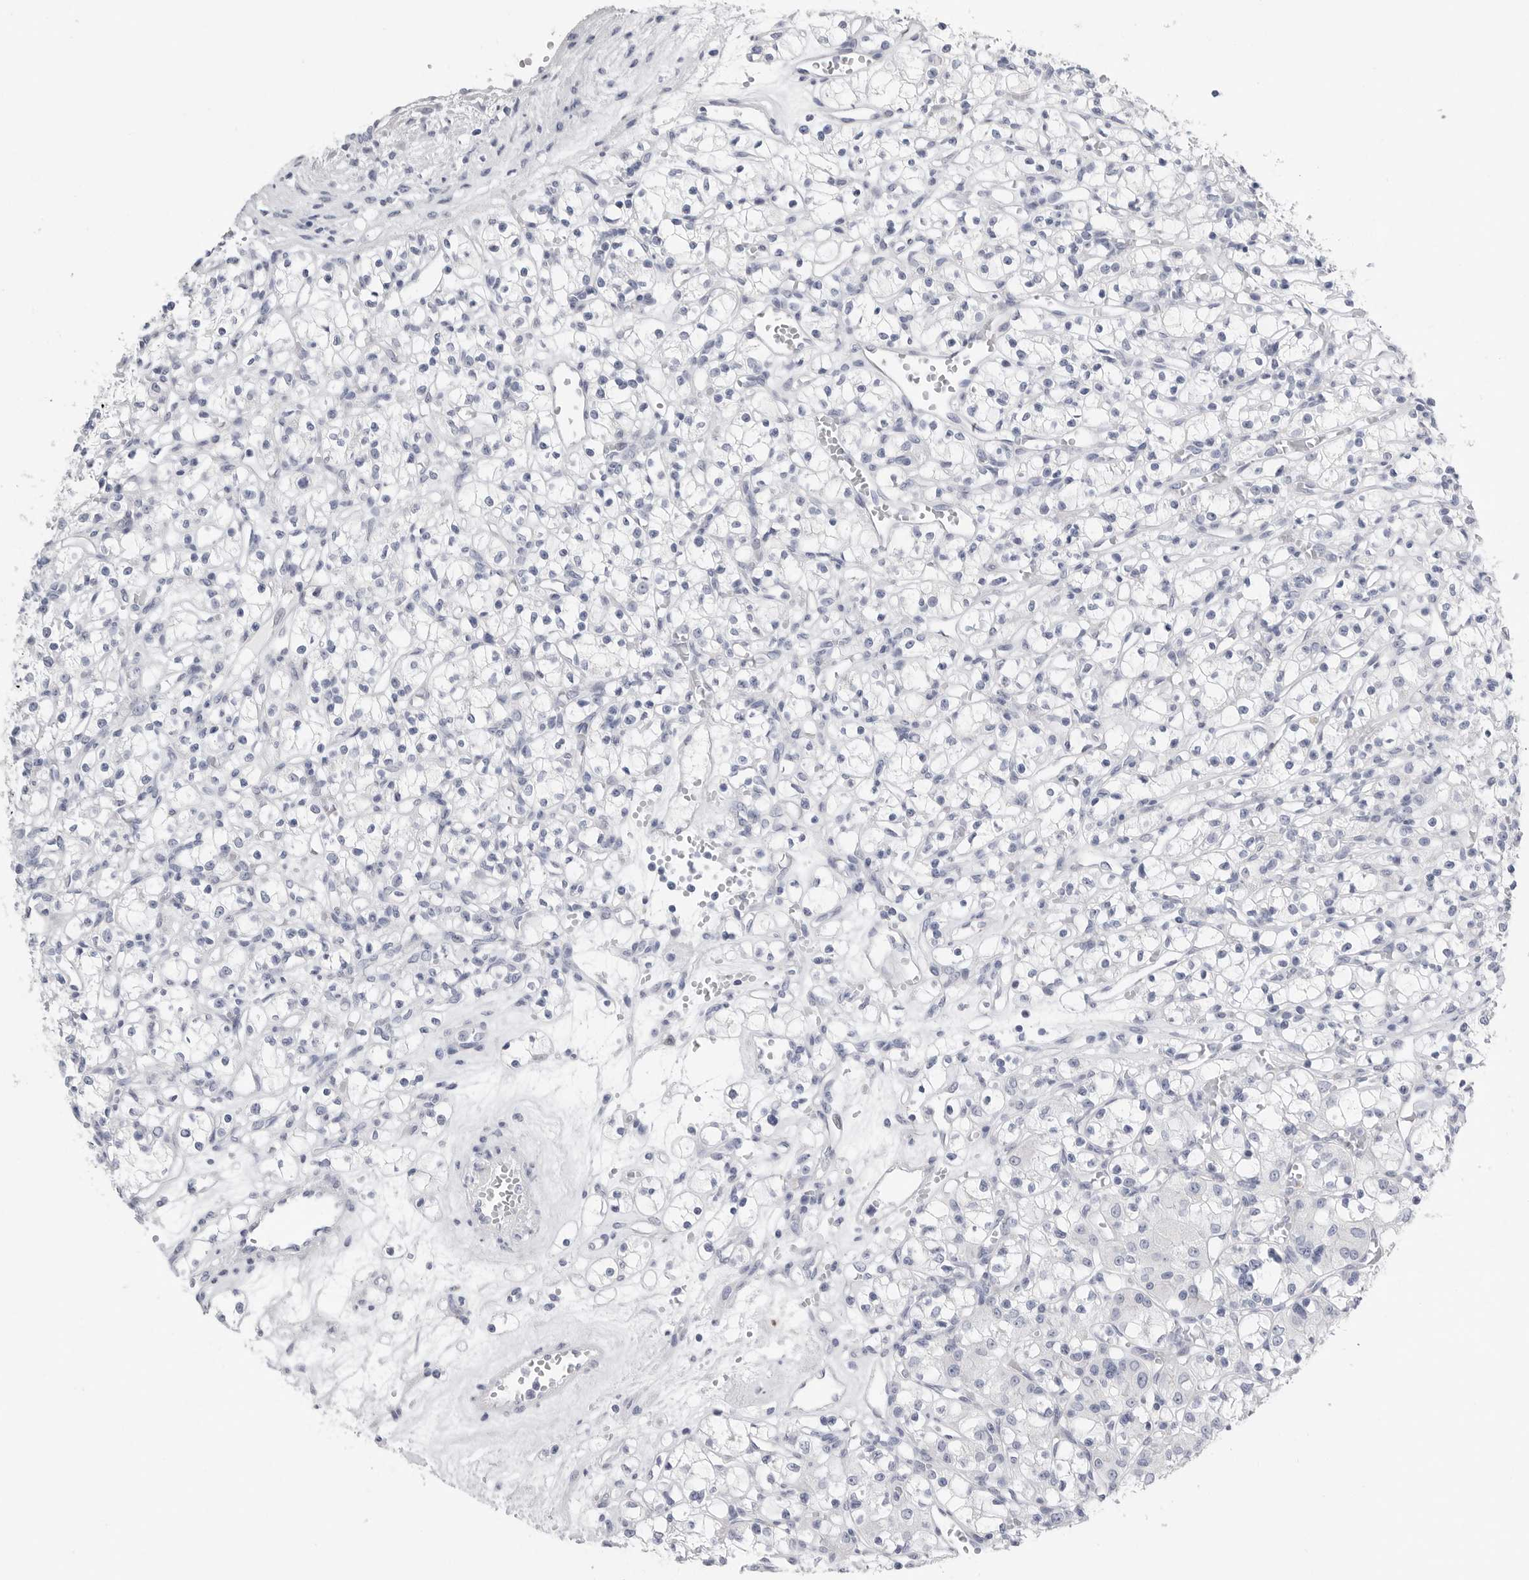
{"staining": {"intensity": "negative", "quantity": "none", "location": "none"}, "tissue": "renal cancer", "cell_type": "Tumor cells", "image_type": "cancer", "snomed": [{"axis": "morphology", "description": "Adenocarcinoma, NOS"}, {"axis": "topography", "description": "Kidney"}], "caption": "Immunohistochemistry of human renal adenocarcinoma displays no expression in tumor cells.", "gene": "TIMP1", "patient": {"sex": "female", "age": 59}}